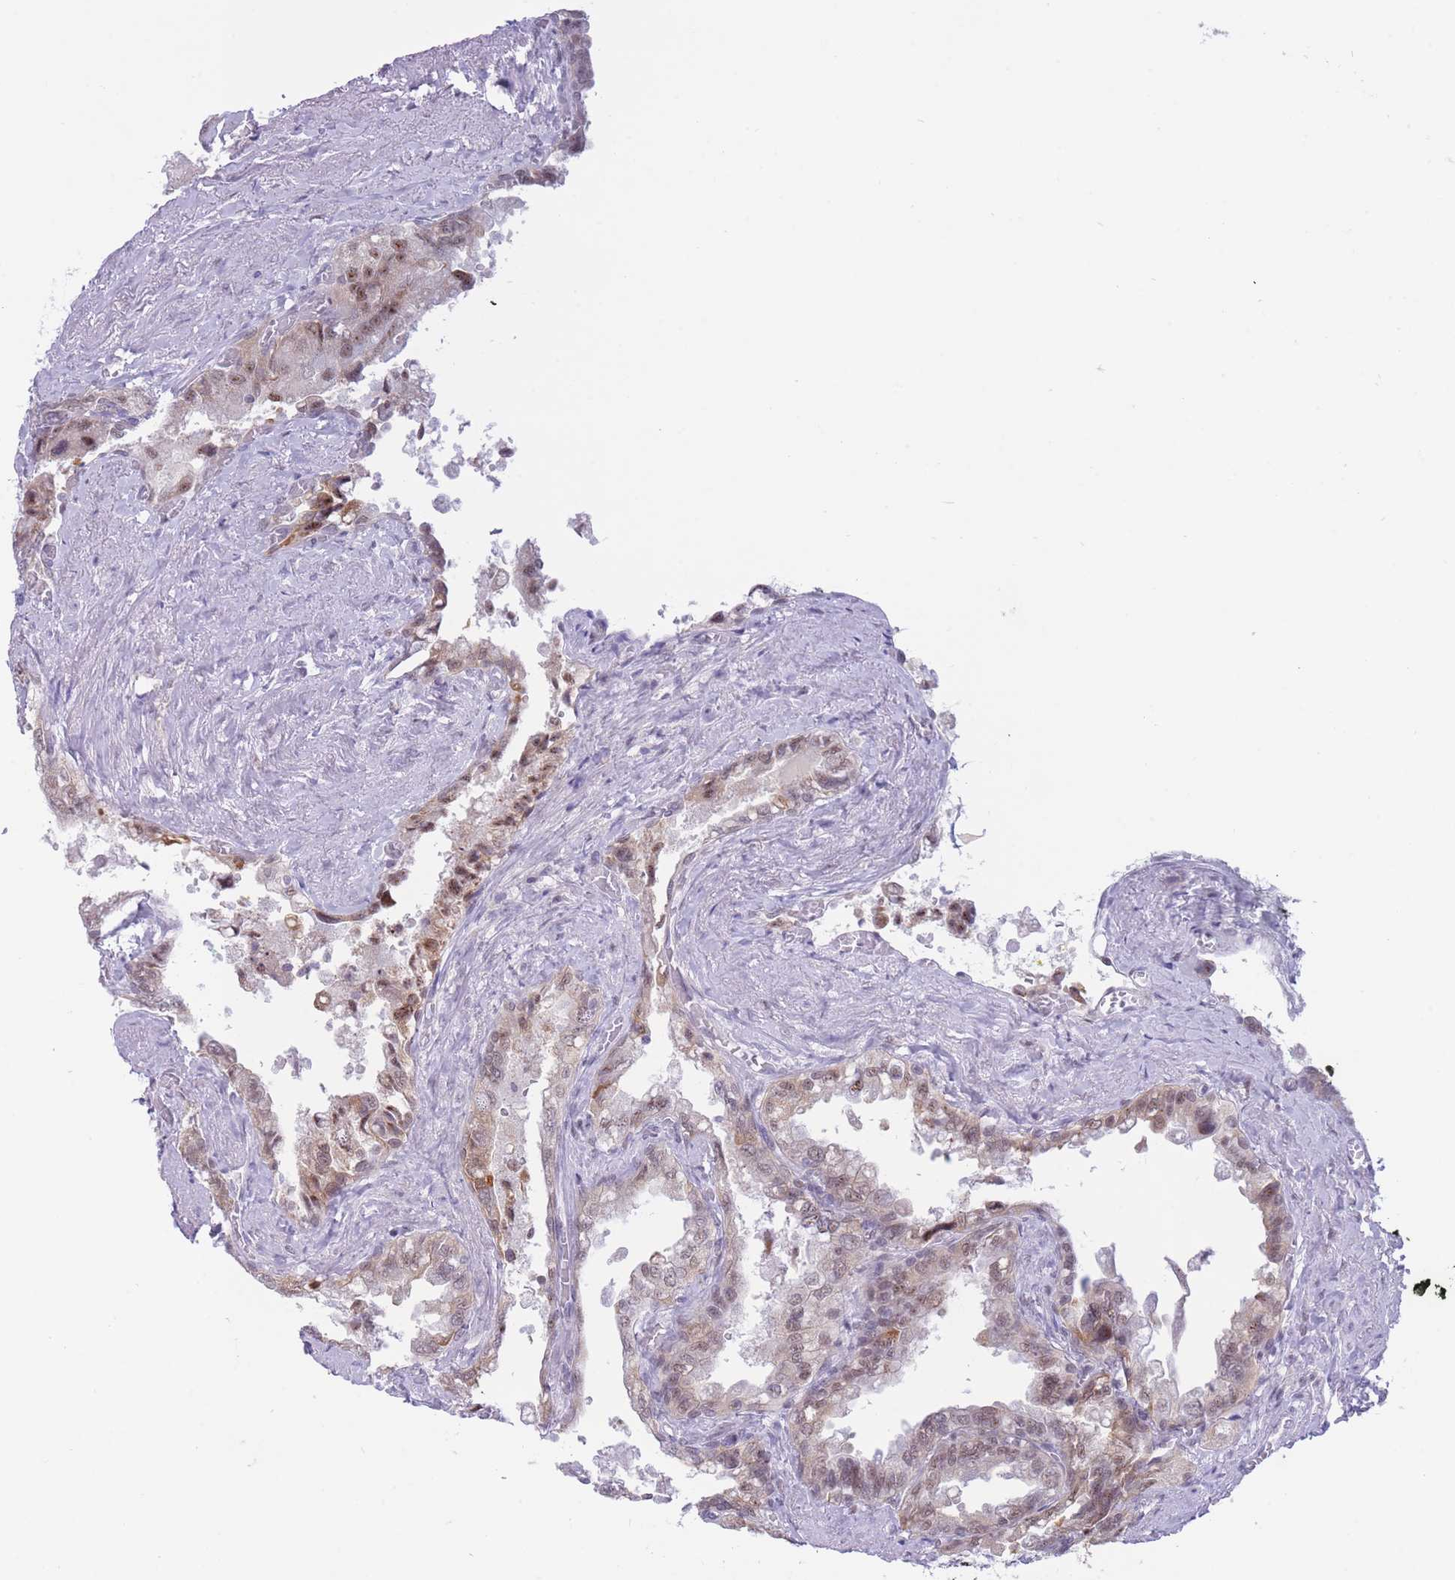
{"staining": {"intensity": "moderate", "quantity": "25%-75%", "location": "cytoplasmic/membranous,nuclear"}, "tissue": "seminal vesicle", "cell_type": "Glandular cells", "image_type": "normal", "snomed": [{"axis": "morphology", "description": "Normal tissue, NOS"}, {"axis": "topography", "description": "Seminal veicle"}, {"axis": "topography", "description": "Peripheral nerve tissue"}], "caption": "High-magnification brightfield microscopy of benign seminal vesicle stained with DAB (3,3'-diaminobenzidine) (brown) and counterstained with hematoxylin (blue). glandular cells exhibit moderate cytoplasmic/membranous,nuclear staining is identified in approximately25%-75% of cells. The staining was performed using DAB to visualize the protein expression in brown, while the nuclei were stained in blue with hematoxylin (Magnification: 20x).", "gene": "CYP2B6", "patient": {"sex": "male", "age": 60}}